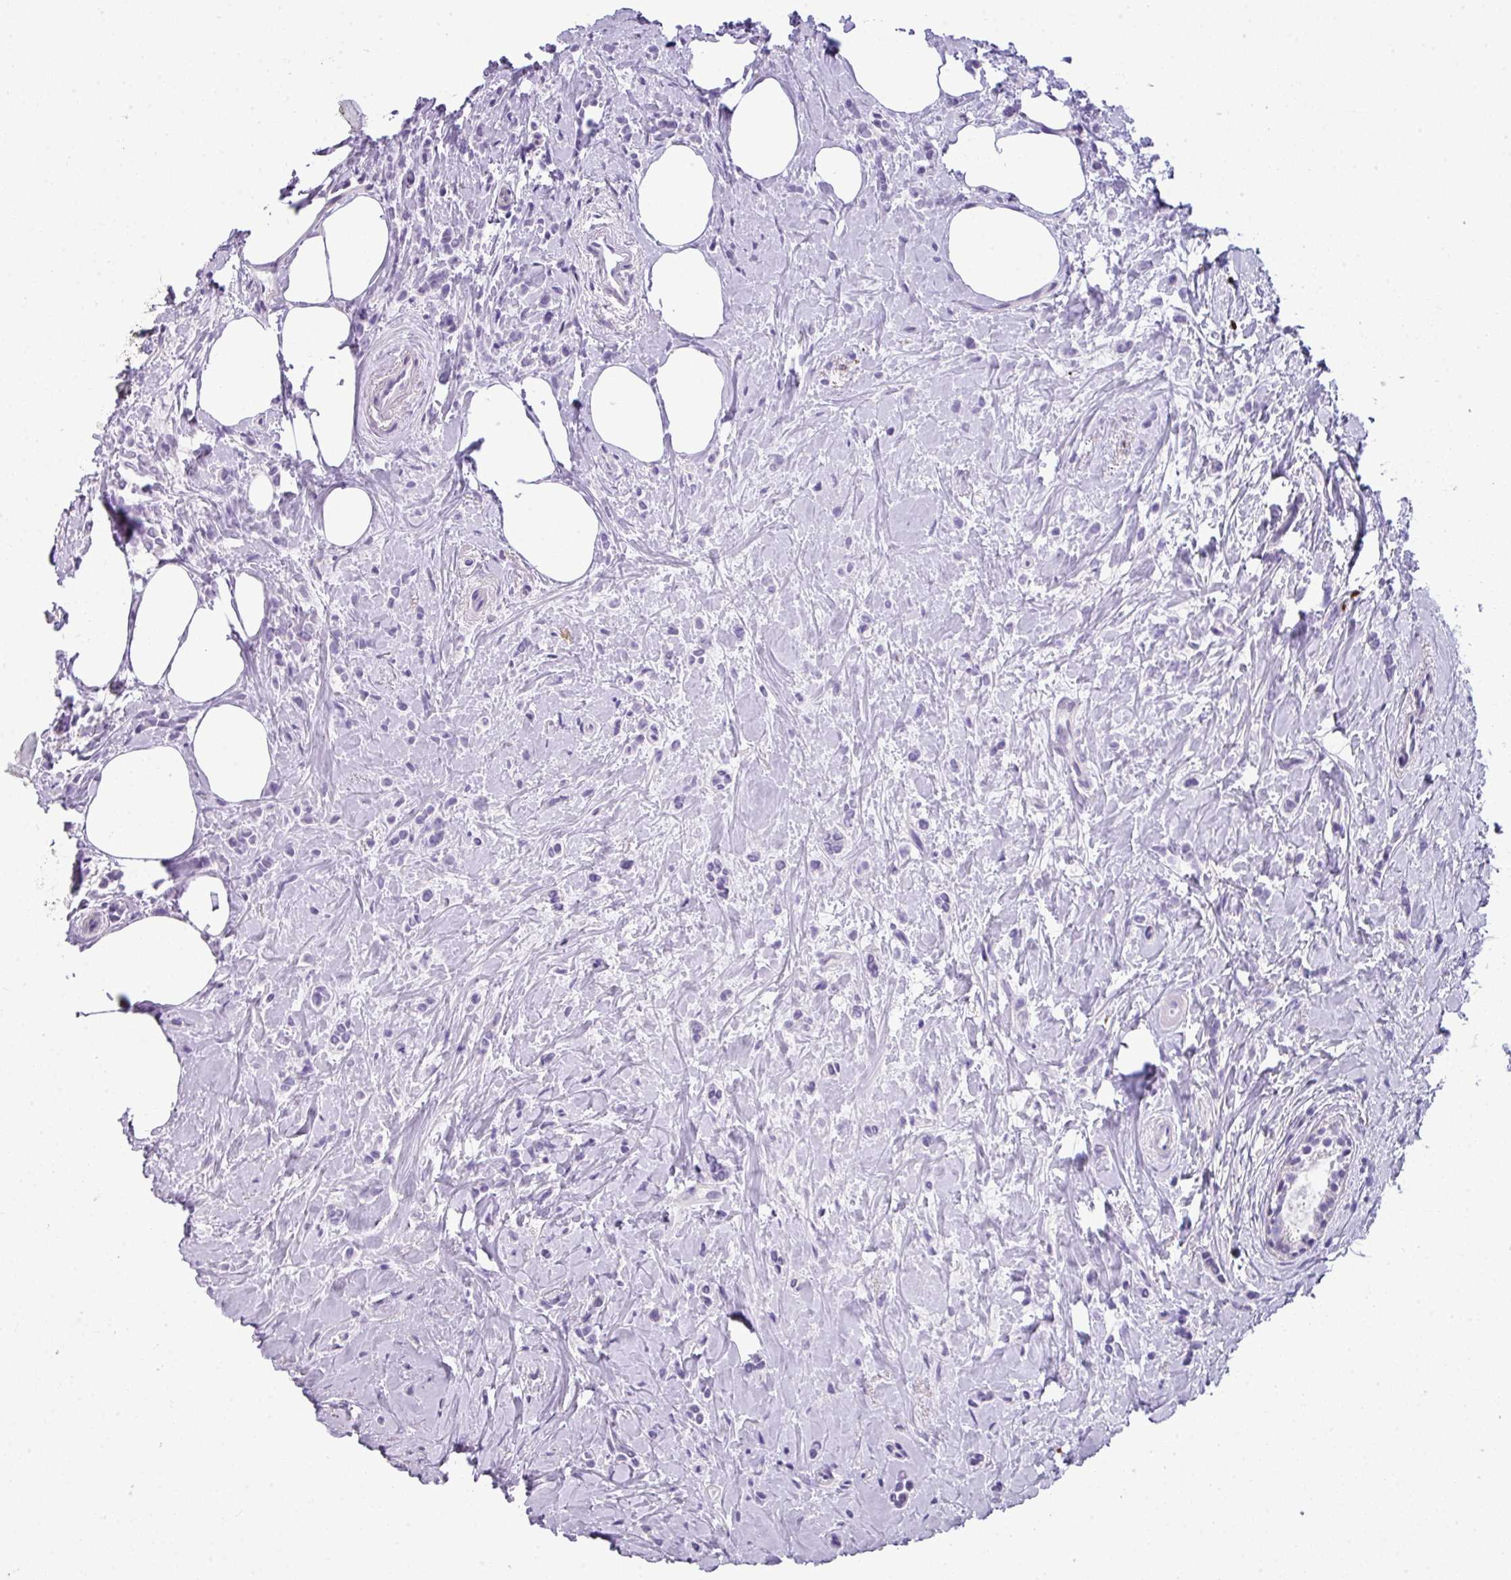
{"staining": {"intensity": "negative", "quantity": "none", "location": "none"}, "tissue": "breast cancer", "cell_type": "Tumor cells", "image_type": "cancer", "snomed": [{"axis": "morphology", "description": "Lobular carcinoma"}, {"axis": "topography", "description": "Breast"}], "caption": "Breast cancer was stained to show a protein in brown. There is no significant expression in tumor cells.", "gene": "ABCC5", "patient": {"sex": "female", "age": 84}}